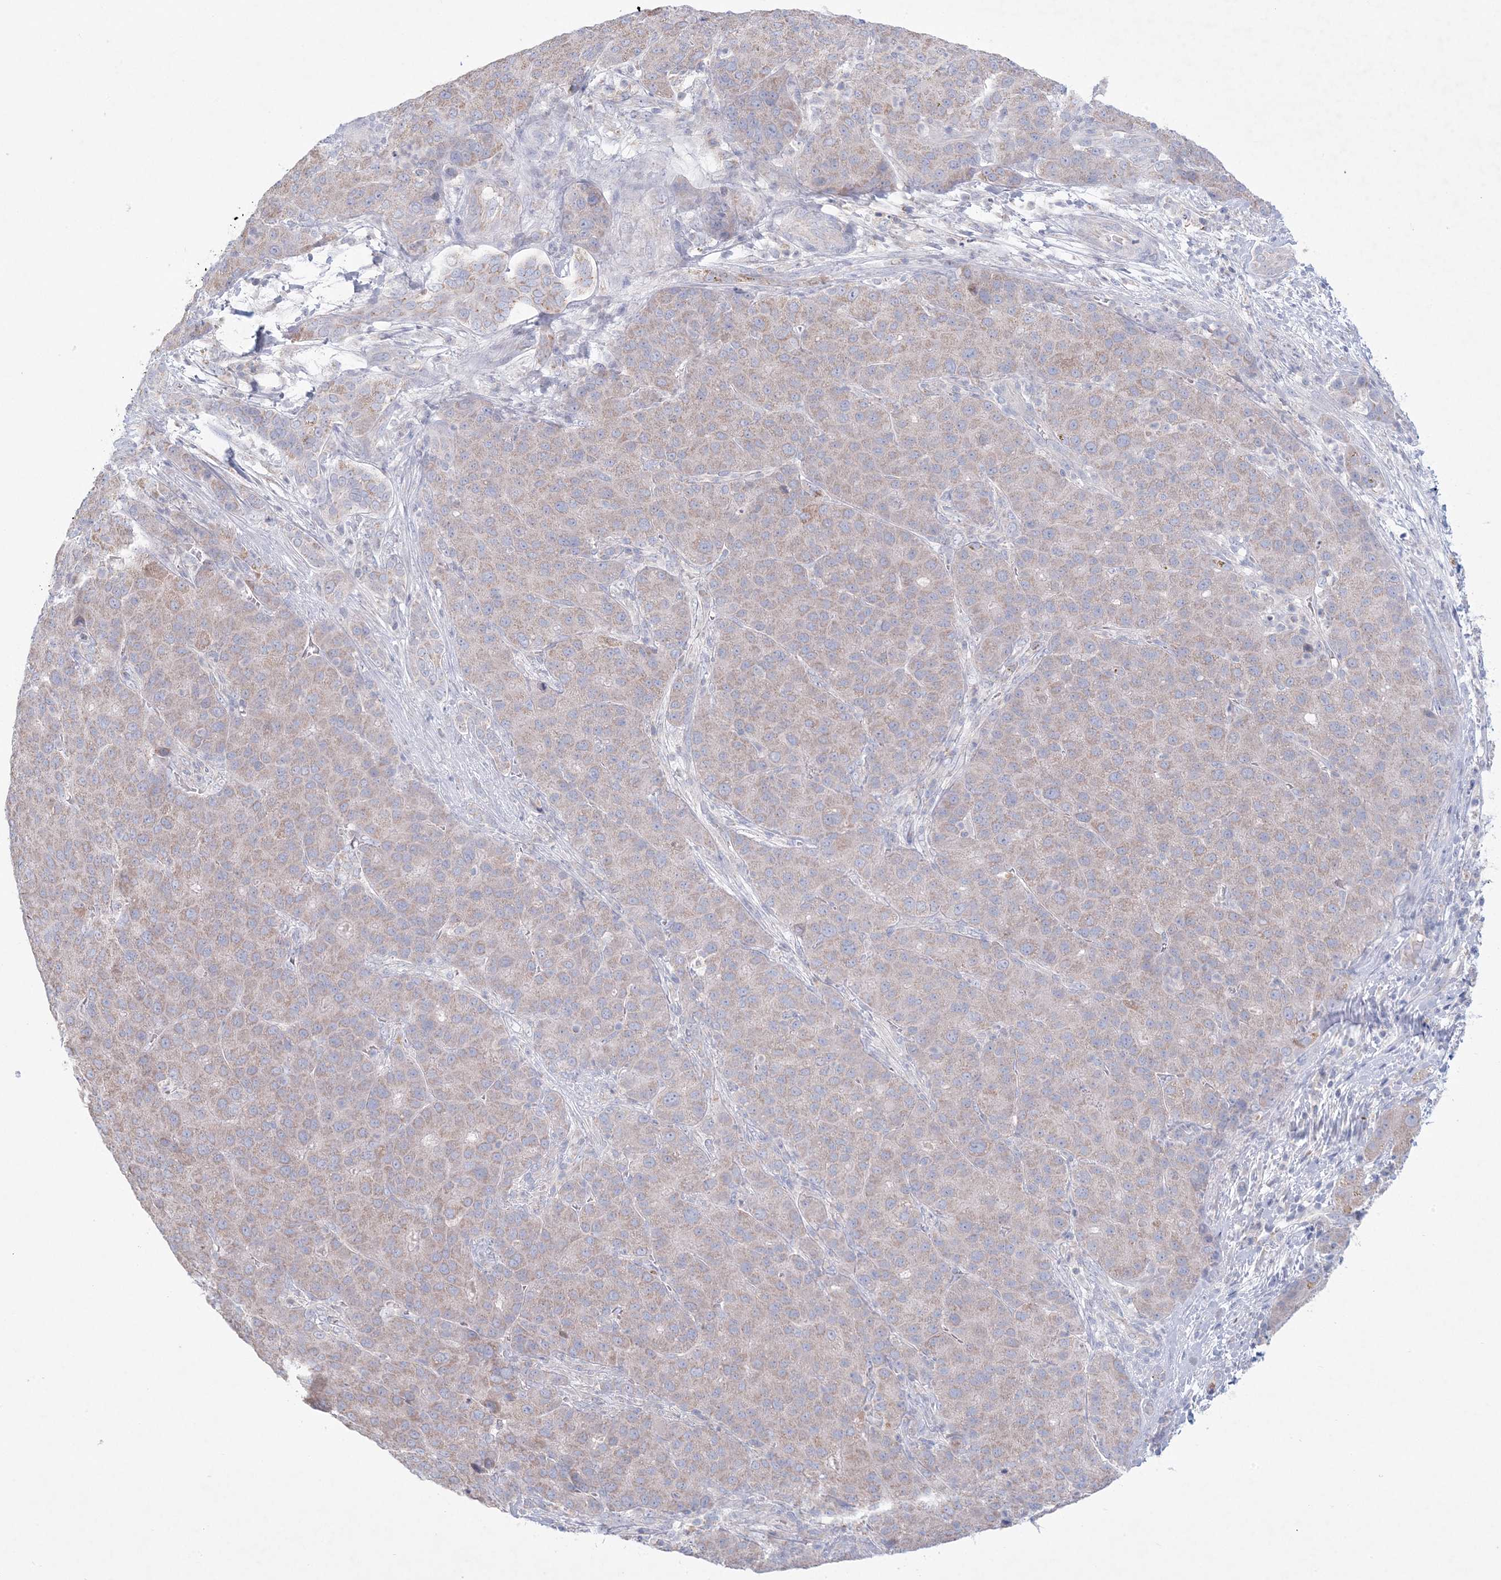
{"staining": {"intensity": "weak", "quantity": "25%-75%", "location": "cytoplasmic/membranous"}, "tissue": "liver cancer", "cell_type": "Tumor cells", "image_type": "cancer", "snomed": [{"axis": "morphology", "description": "Carcinoma, Hepatocellular, NOS"}, {"axis": "topography", "description": "Liver"}], "caption": "About 25%-75% of tumor cells in liver hepatocellular carcinoma reveal weak cytoplasmic/membranous protein staining as visualized by brown immunohistochemical staining.", "gene": "KCTD6", "patient": {"sex": "male", "age": 65}}